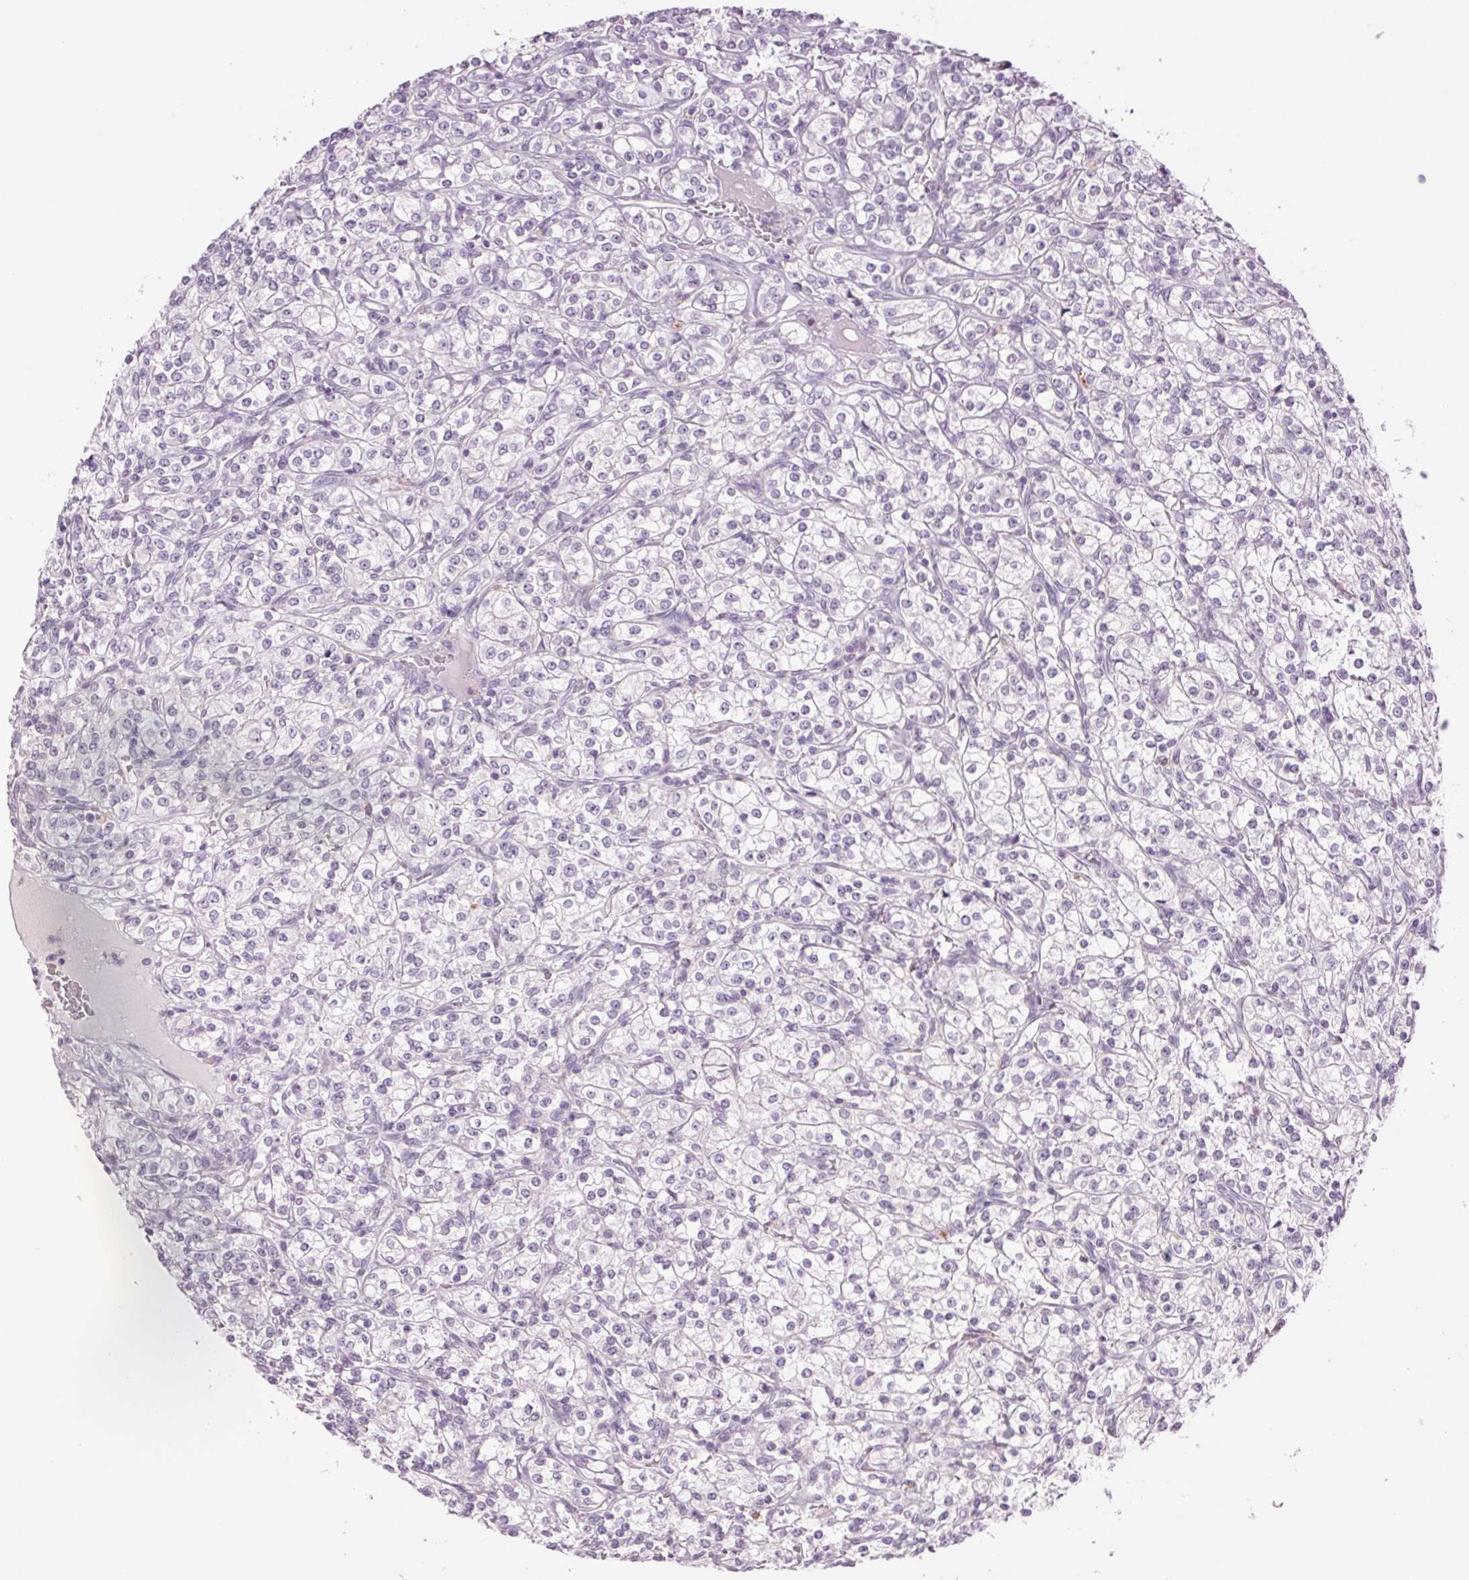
{"staining": {"intensity": "negative", "quantity": "none", "location": "none"}, "tissue": "renal cancer", "cell_type": "Tumor cells", "image_type": "cancer", "snomed": [{"axis": "morphology", "description": "Adenocarcinoma, NOS"}, {"axis": "topography", "description": "Kidney"}], "caption": "Human renal cancer (adenocarcinoma) stained for a protein using immunohistochemistry shows no positivity in tumor cells.", "gene": "MPO", "patient": {"sex": "male", "age": 77}}